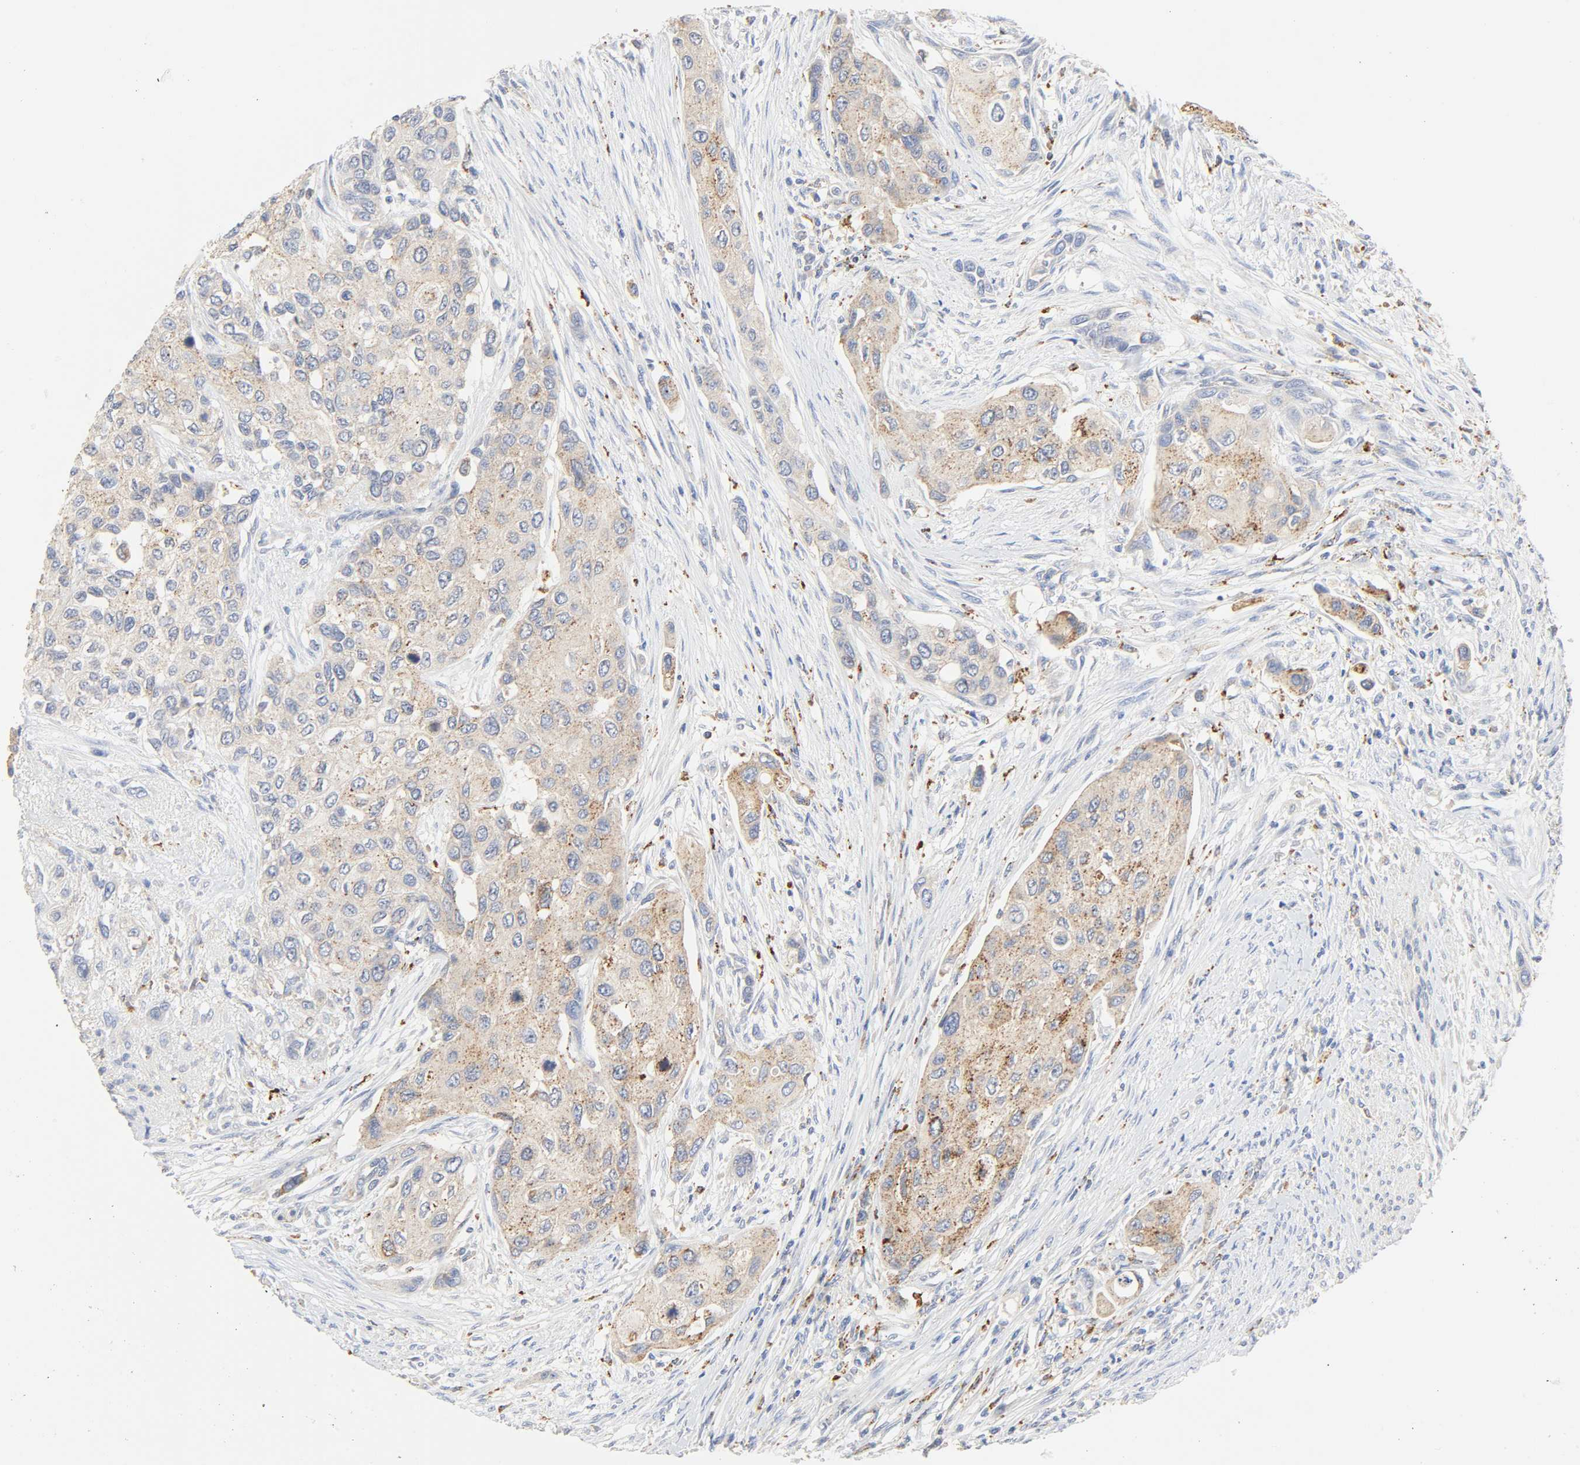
{"staining": {"intensity": "moderate", "quantity": ">75%", "location": "cytoplasmic/membranous"}, "tissue": "urothelial cancer", "cell_type": "Tumor cells", "image_type": "cancer", "snomed": [{"axis": "morphology", "description": "Urothelial carcinoma, High grade"}, {"axis": "topography", "description": "Urinary bladder"}], "caption": "Immunohistochemistry (DAB (3,3'-diaminobenzidine)) staining of human urothelial cancer reveals moderate cytoplasmic/membranous protein positivity in approximately >75% of tumor cells.", "gene": "CAMK2A", "patient": {"sex": "female", "age": 56}}